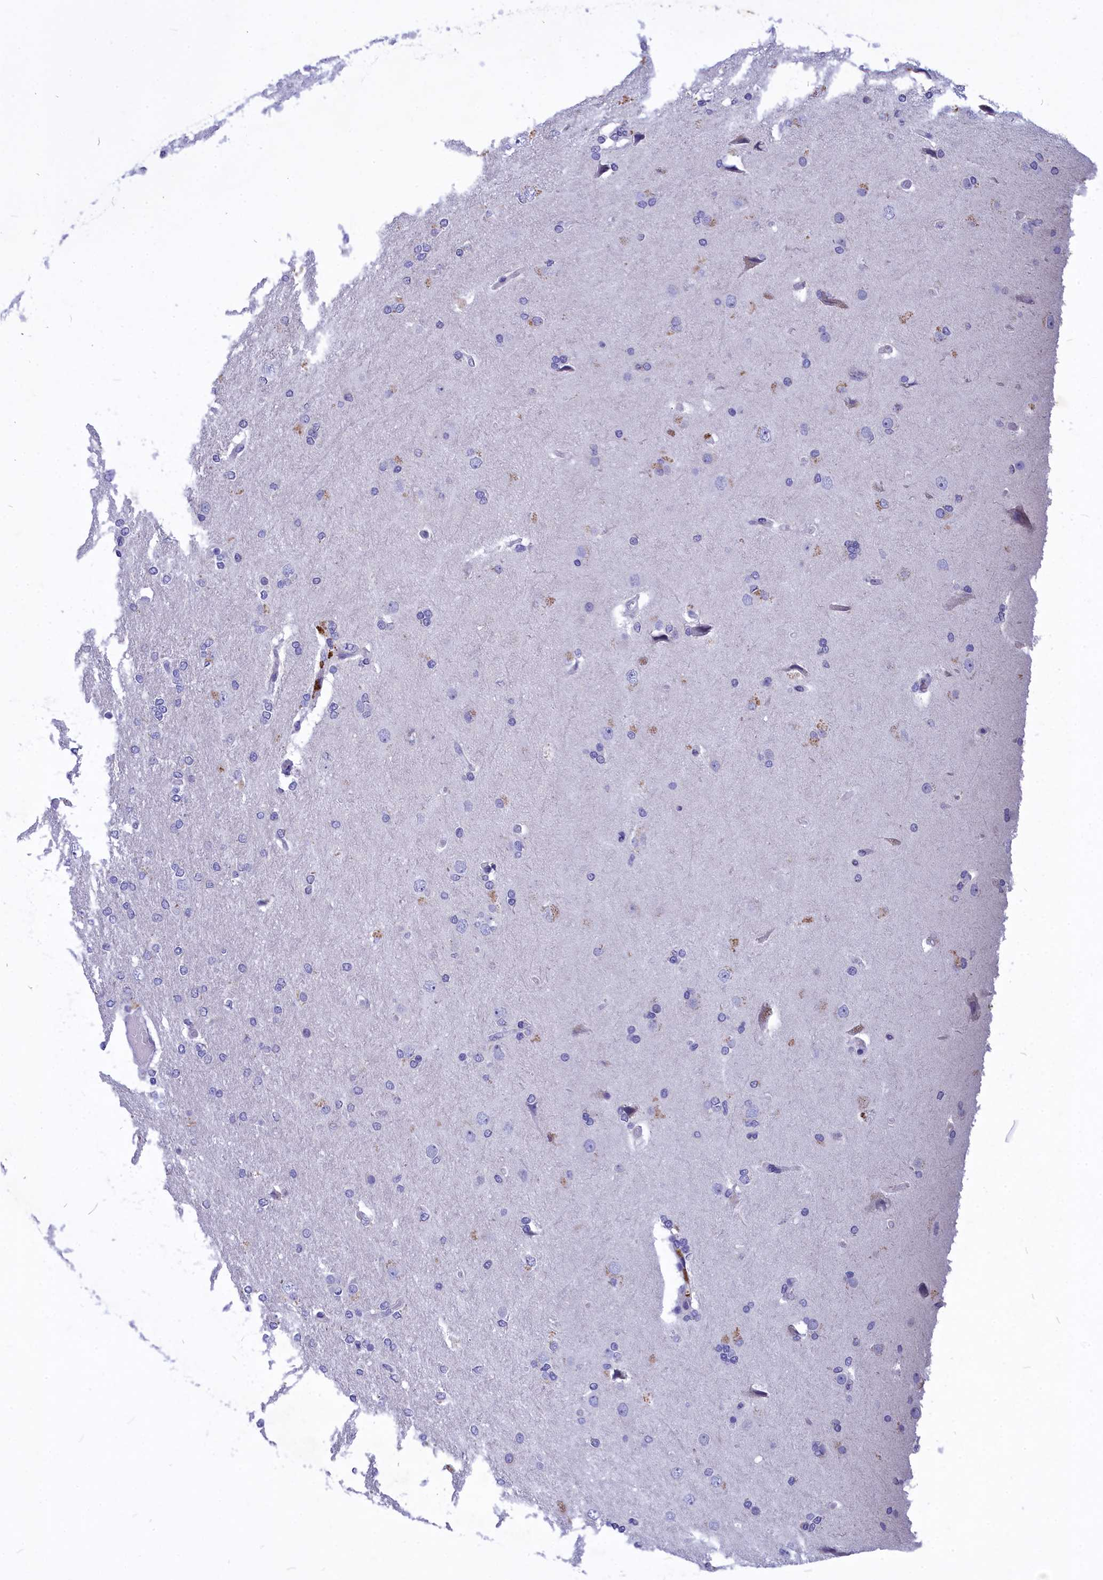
{"staining": {"intensity": "negative", "quantity": "none", "location": "none"}, "tissue": "glioma", "cell_type": "Tumor cells", "image_type": "cancer", "snomed": [{"axis": "morphology", "description": "Glioma, malignant, High grade"}, {"axis": "topography", "description": "Brain"}], "caption": "This photomicrograph is of high-grade glioma (malignant) stained with immunohistochemistry to label a protein in brown with the nuclei are counter-stained blue. There is no positivity in tumor cells. The staining is performed using DAB brown chromogen with nuclei counter-stained in using hematoxylin.", "gene": "DEFB119", "patient": {"sex": "male", "age": 72}}